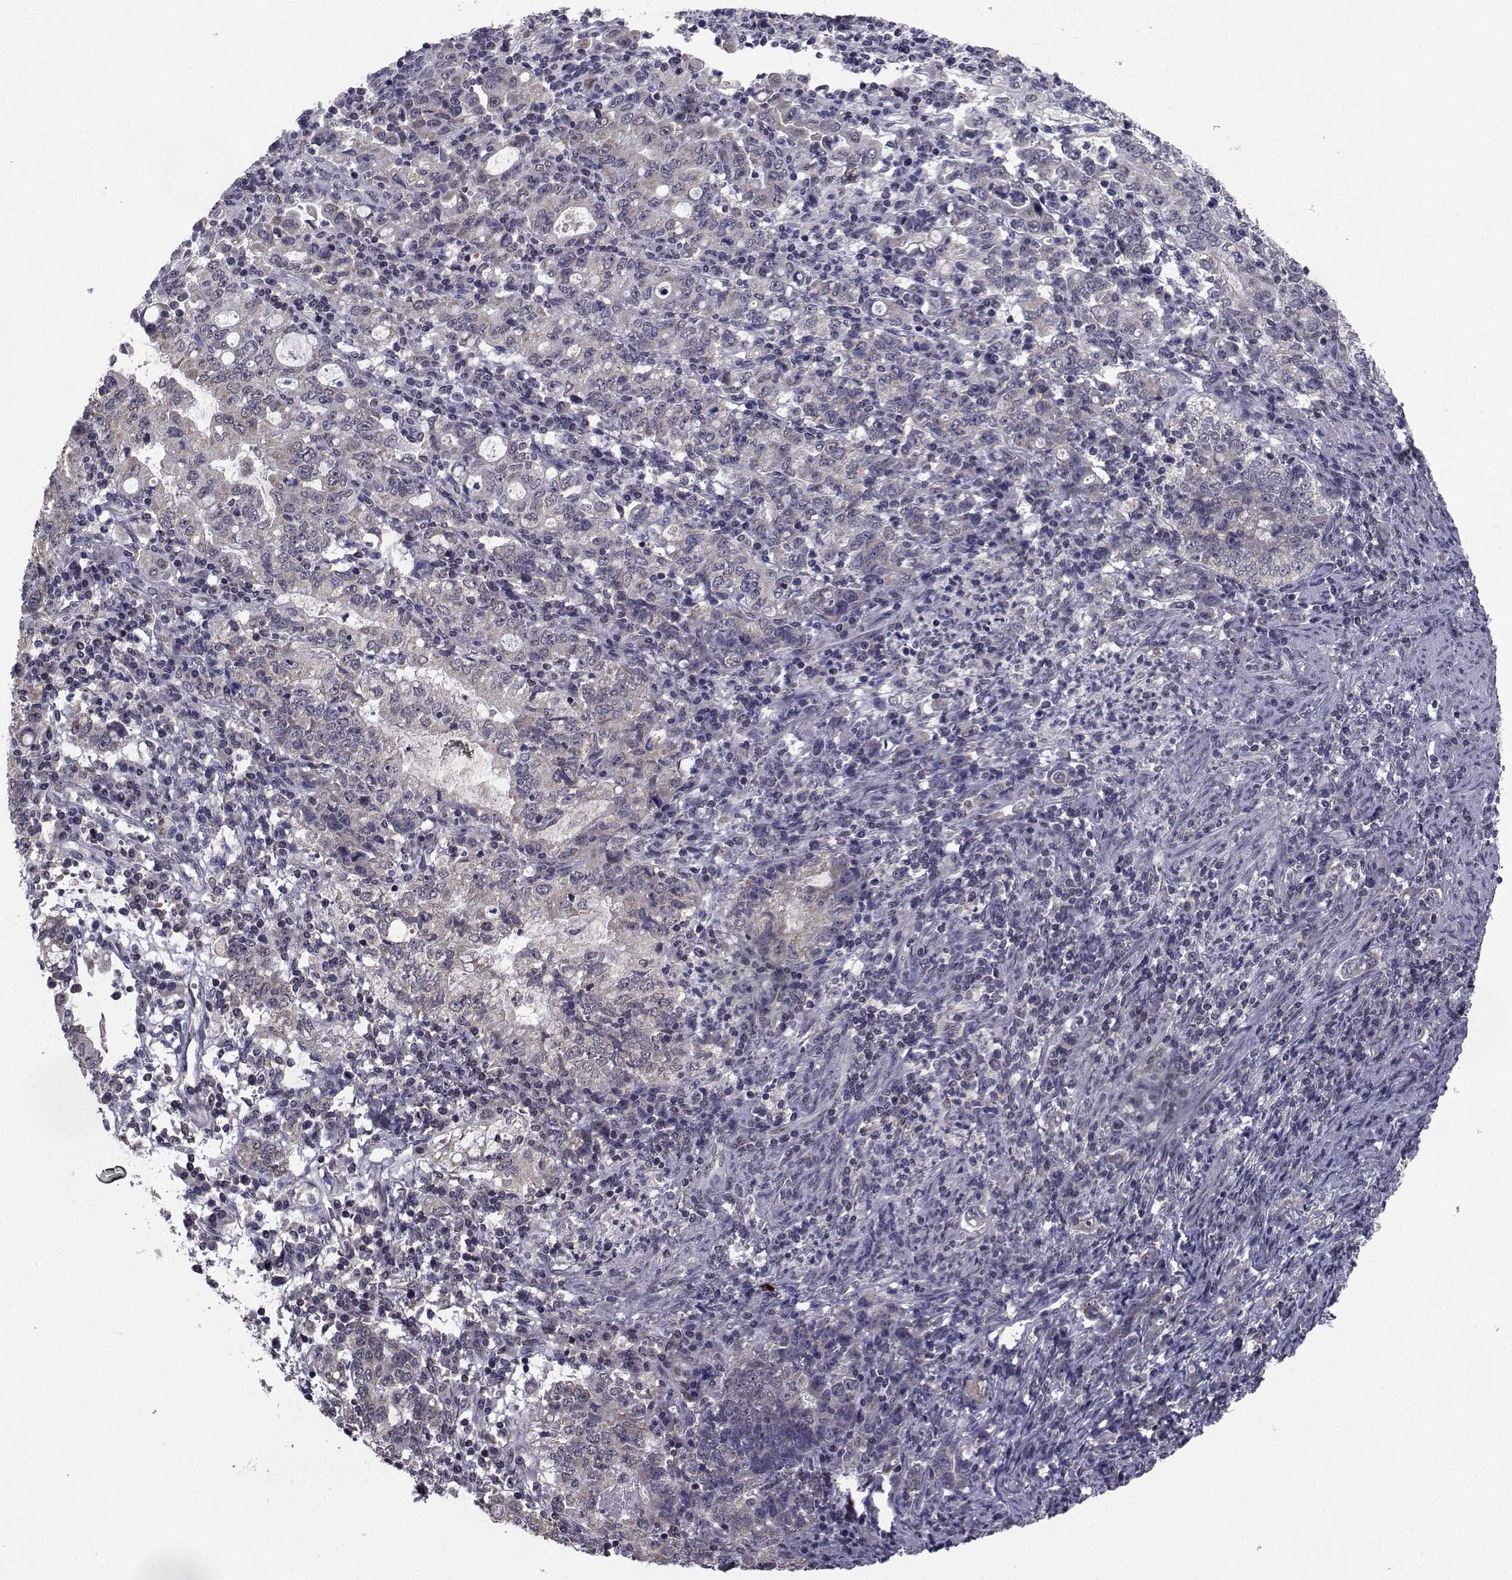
{"staining": {"intensity": "weak", "quantity": "<25%", "location": "cytoplasmic/membranous"}, "tissue": "stomach cancer", "cell_type": "Tumor cells", "image_type": "cancer", "snomed": [{"axis": "morphology", "description": "Adenocarcinoma, NOS"}, {"axis": "topography", "description": "Stomach, lower"}], "caption": "A high-resolution histopathology image shows IHC staining of stomach adenocarcinoma, which demonstrates no significant expression in tumor cells.", "gene": "CYP2S1", "patient": {"sex": "female", "age": 72}}